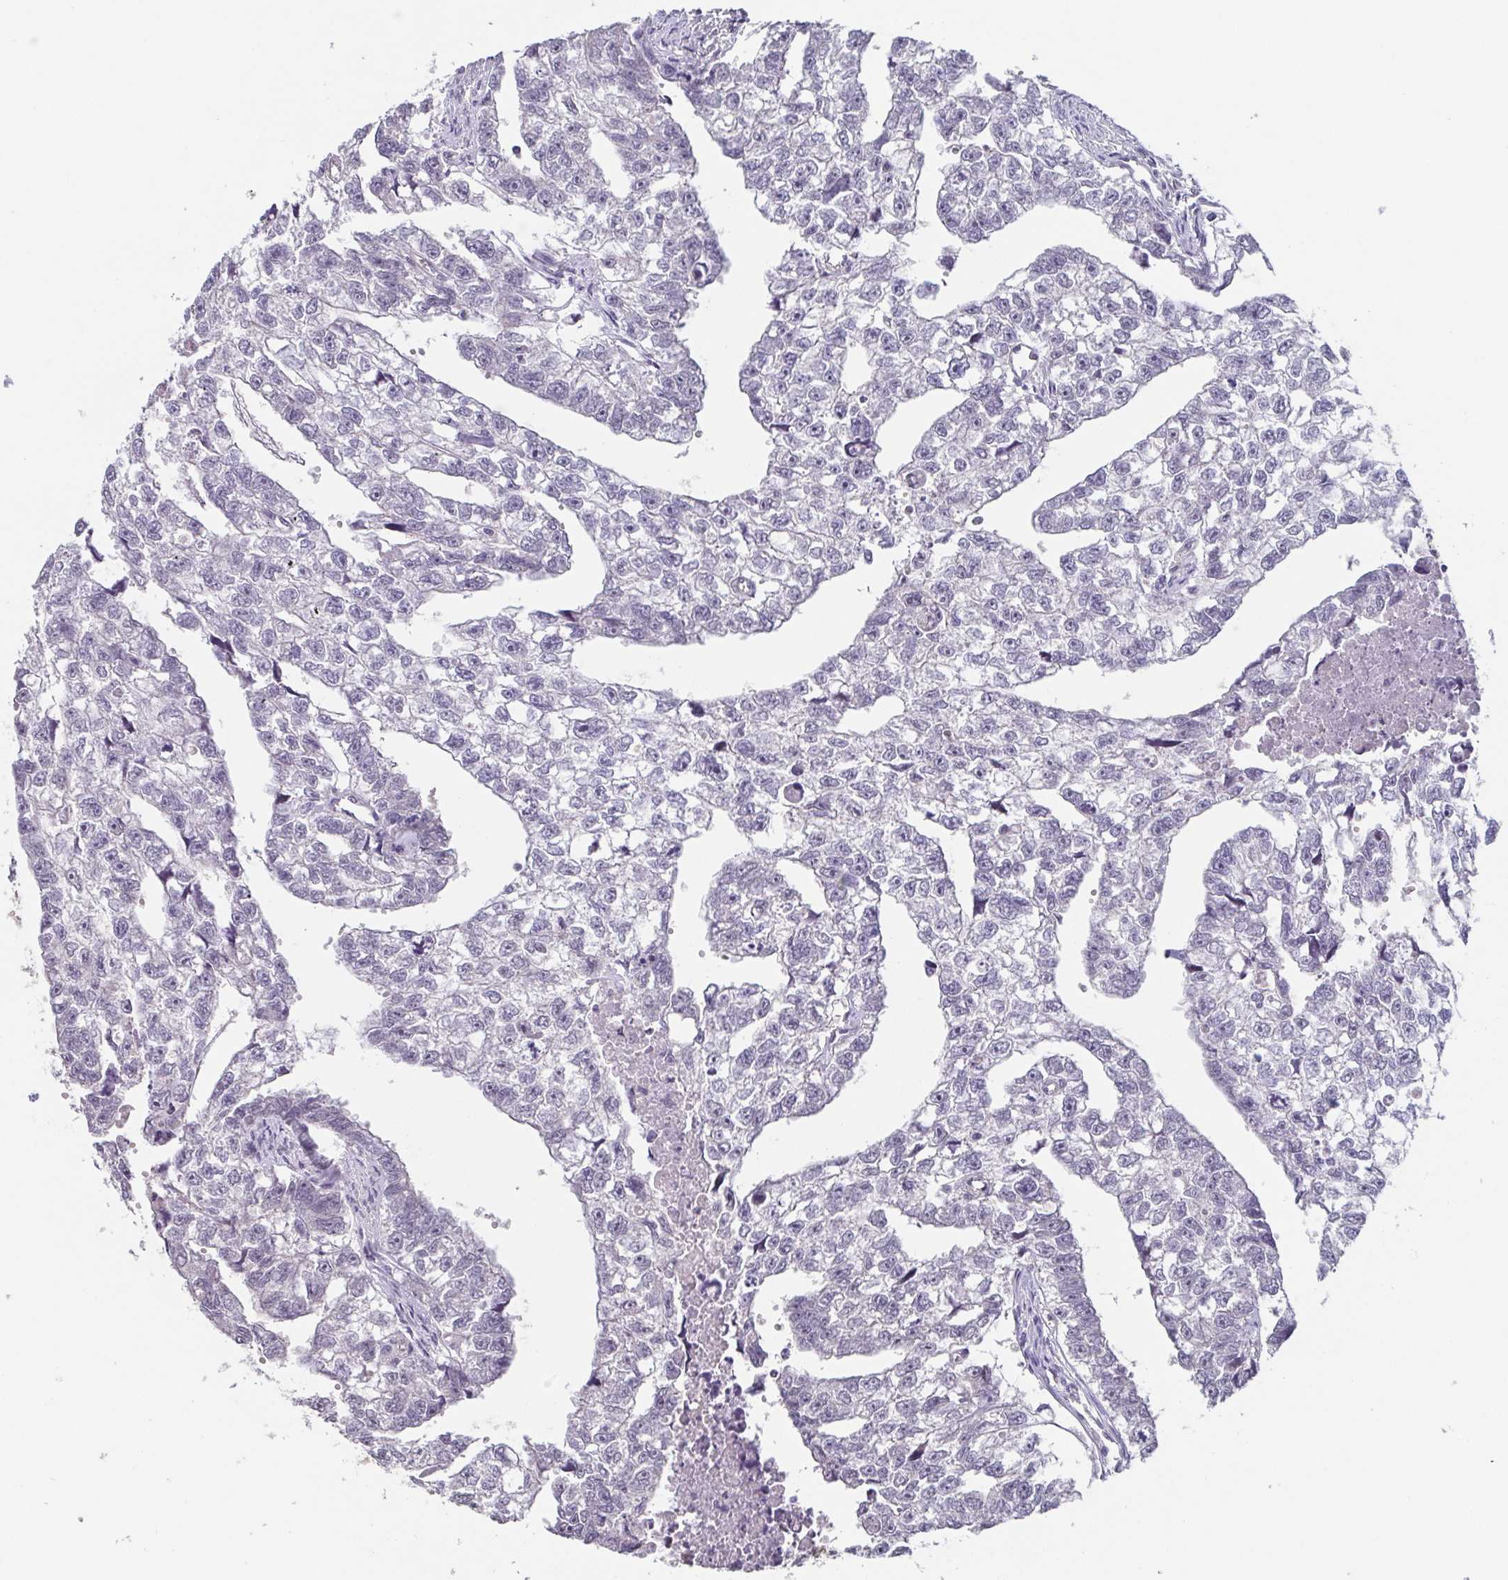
{"staining": {"intensity": "negative", "quantity": "none", "location": "none"}, "tissue": "testis cancer", "cell_type": "Tumor cells", "image_type": "cancer", "snomed": [{"axis": "morphology", "description": "Carcinoma, Embryonal, NOS"}, {"axis": "morphology", "description": "Teratoma, malignant, NOS"}, {"axis": "topography", "description": "Testis"}], "caption": "This is a photomicrograph of immunohistochemistry staining of testis malignant teratoma, which shows no positivity in tumor cells.", "gene": "GHRL", "patient": {"sex": "male", "age": 44}}